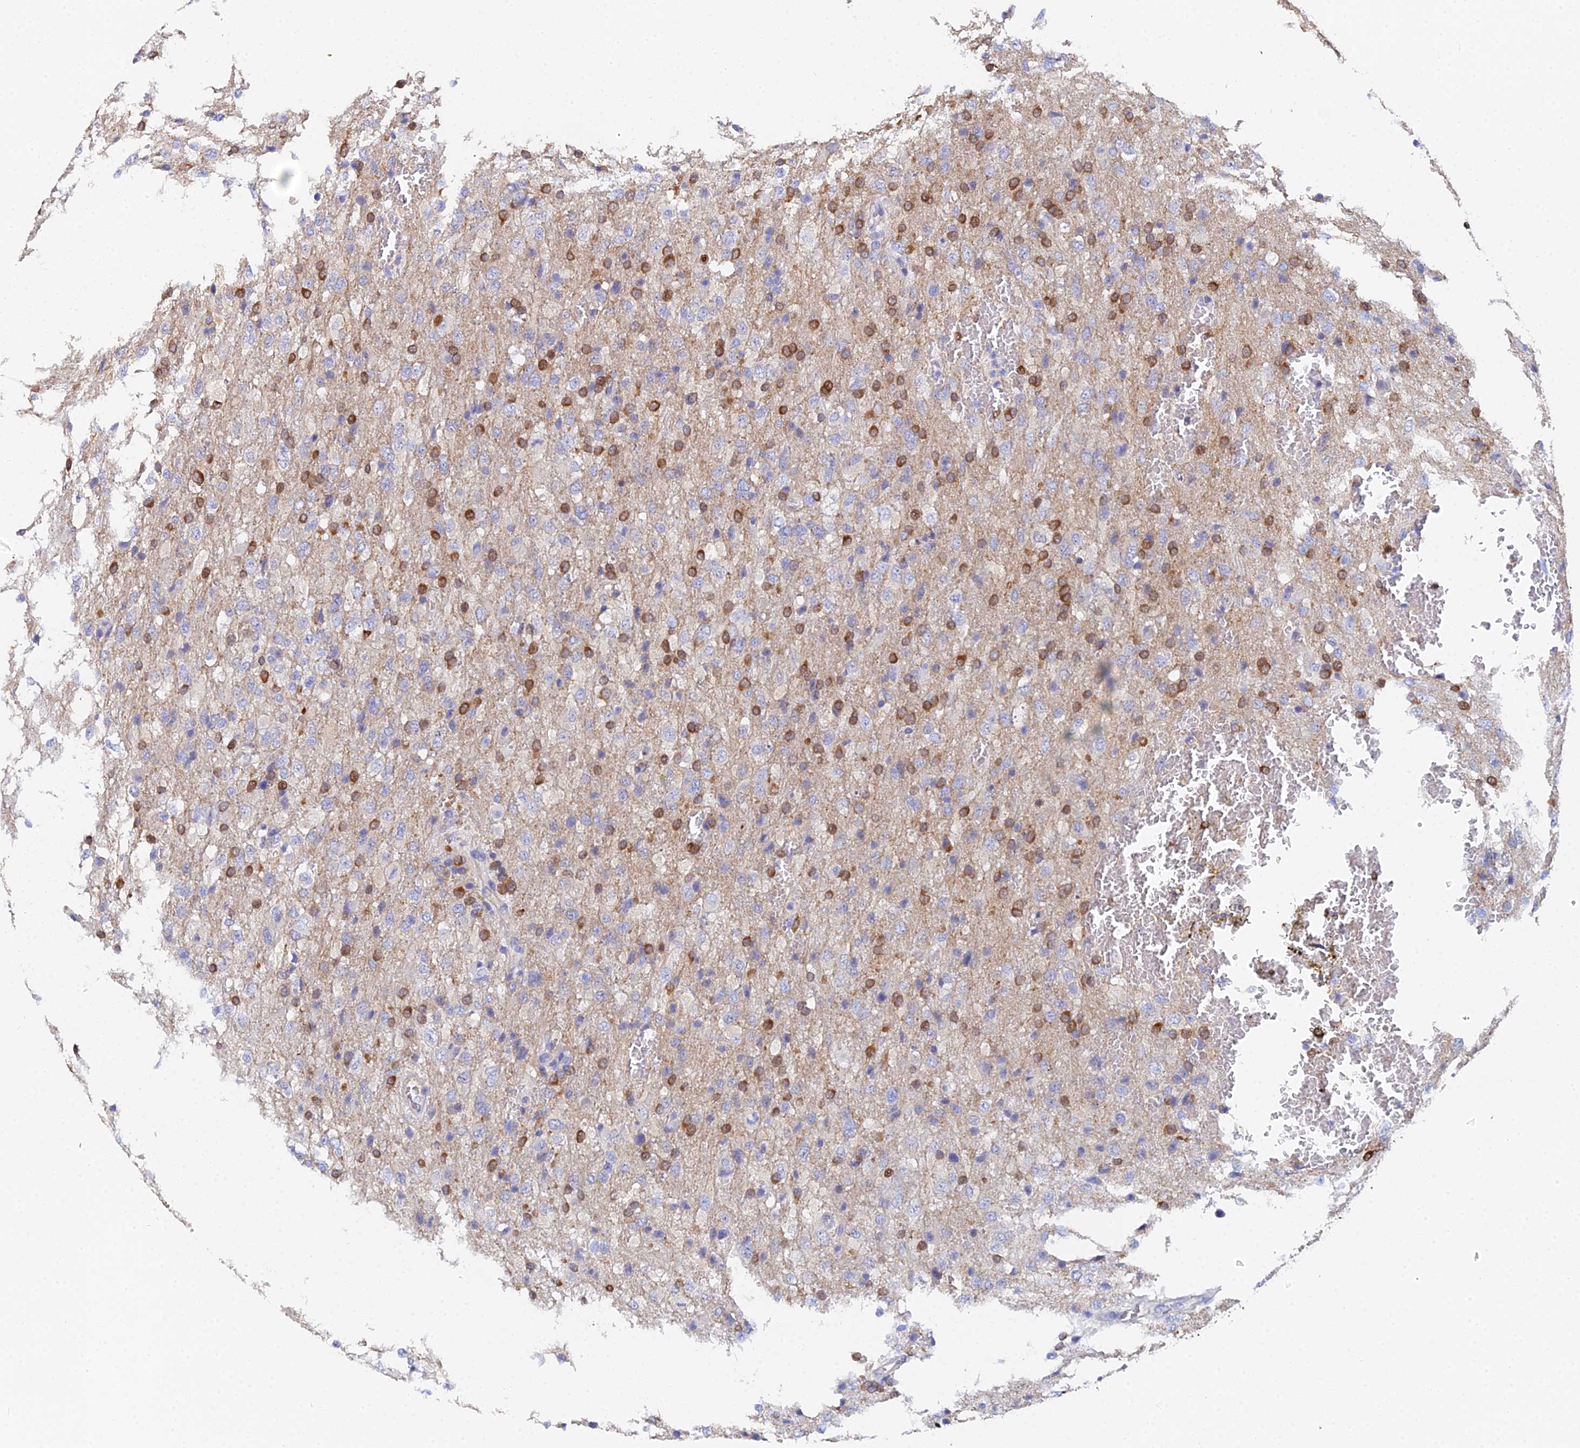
{"staining": {"intensity": "negative", "quantity": "none", "location": "none"}, "tissue": "glioma", "cell_type": "Tumor cells", "image_type": "cancer", "snomed": [{"axis": "morphology", "description": "Glioma, malignant, High grade"}, {"axis": "topography", "description": "Brain"}], "caption": "Histopathology image shows no protein positivity in tumor cells of malignant glioma (high-grade) tissue.", "gene": "ENSG00000268674", "patient": {"sex": "female", "age": 74}}